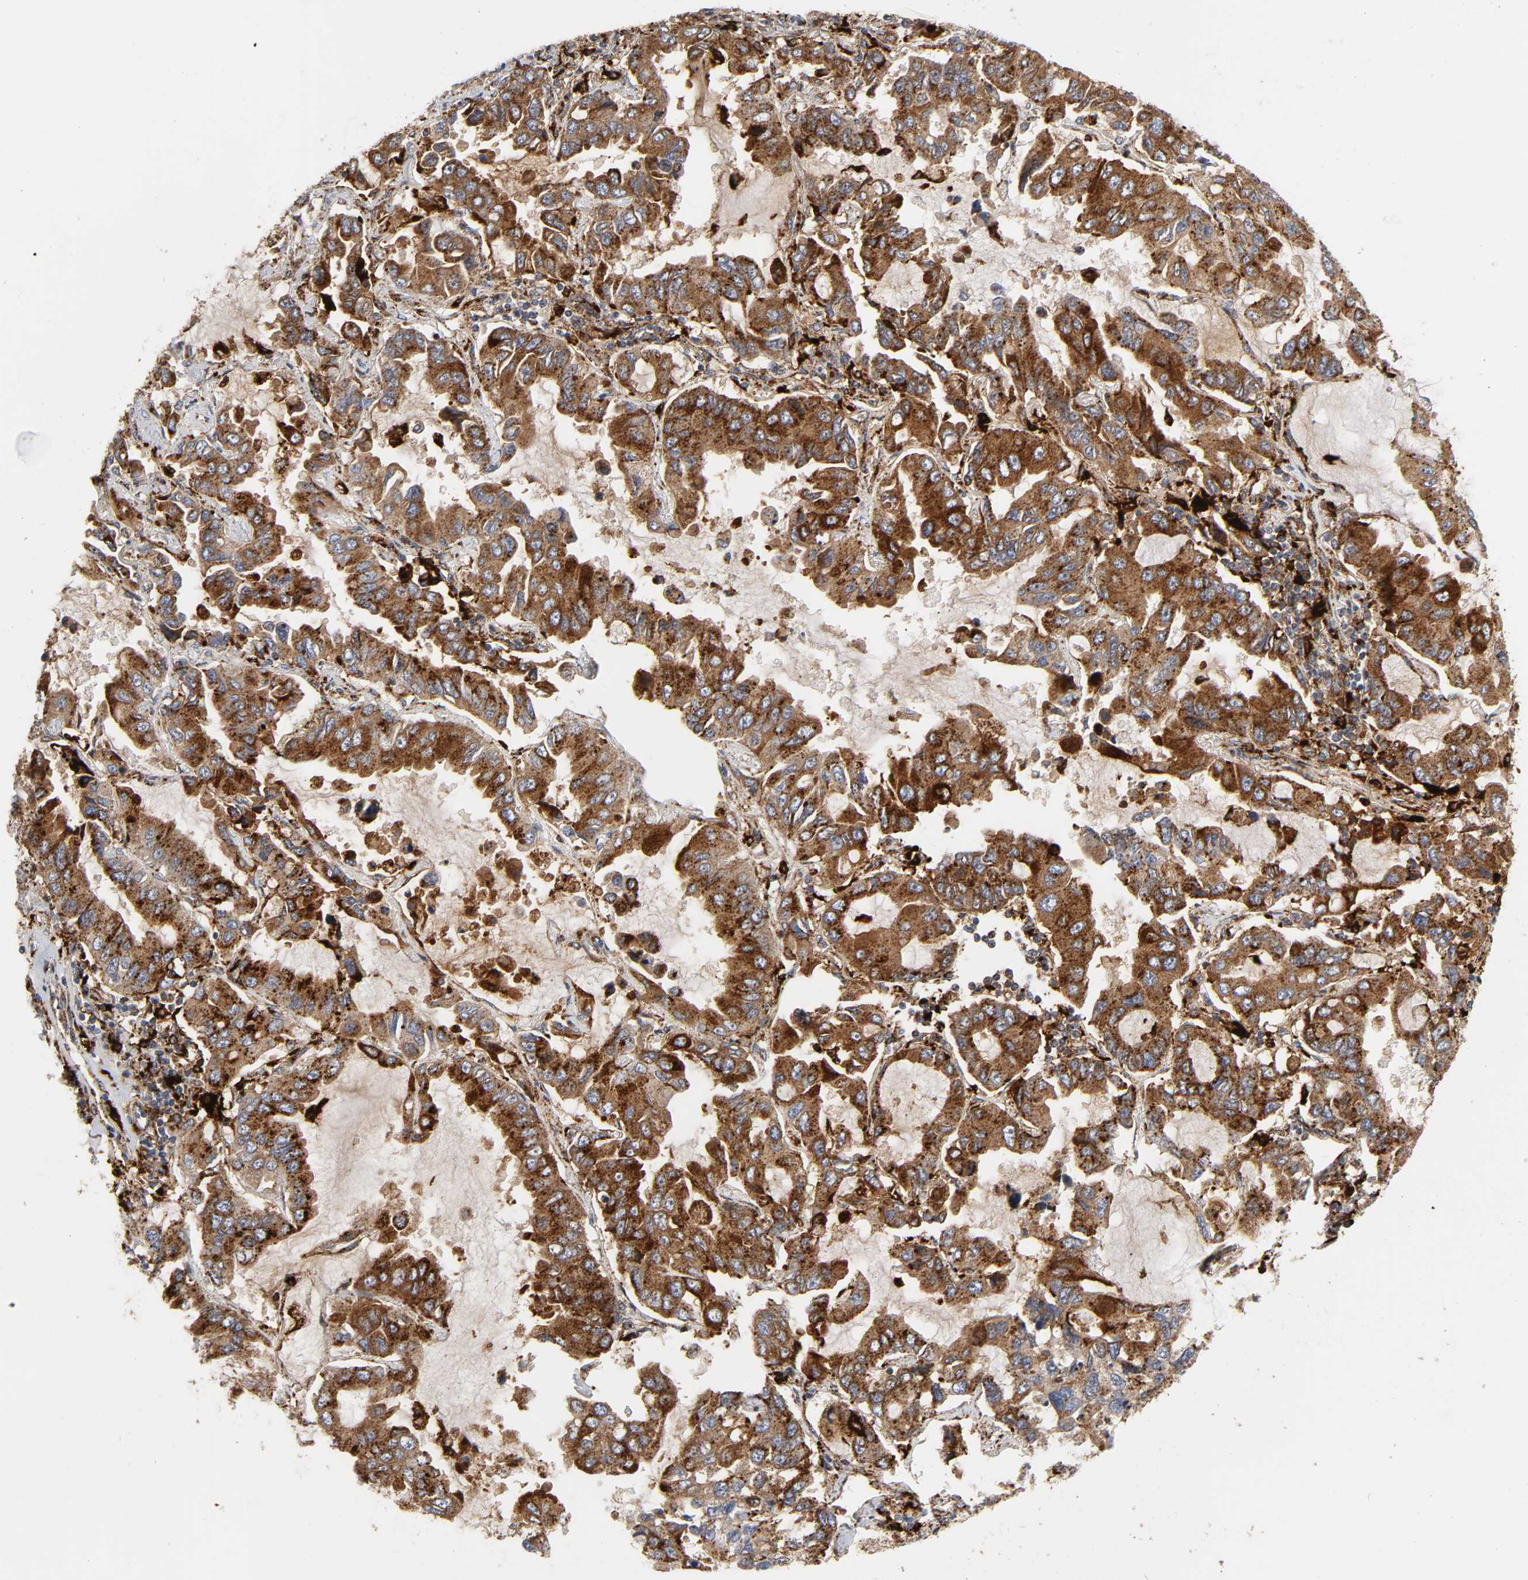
{"staining": {"intensity": "moderate", "quantity": ">75%", "location": "cytoplasmic/membranous"}, "tissue": "lung cancer", "cell_type": "Tumor cells", "image_type": "cancer", "snomed": [{"axis": "morphology", "description": "Adenocarcinoma, NOS"}, {"axis": "topography", "description": "Lung"}], "caption": "The photomicrograph exhibits a brown stain indicating the presence of a protein in the cytoplasmic/membranous of tumor cells in lung cancer (adenocarcinoma).", "gene": "PSAP", "patient": {"sex": "male", "age": 64}}